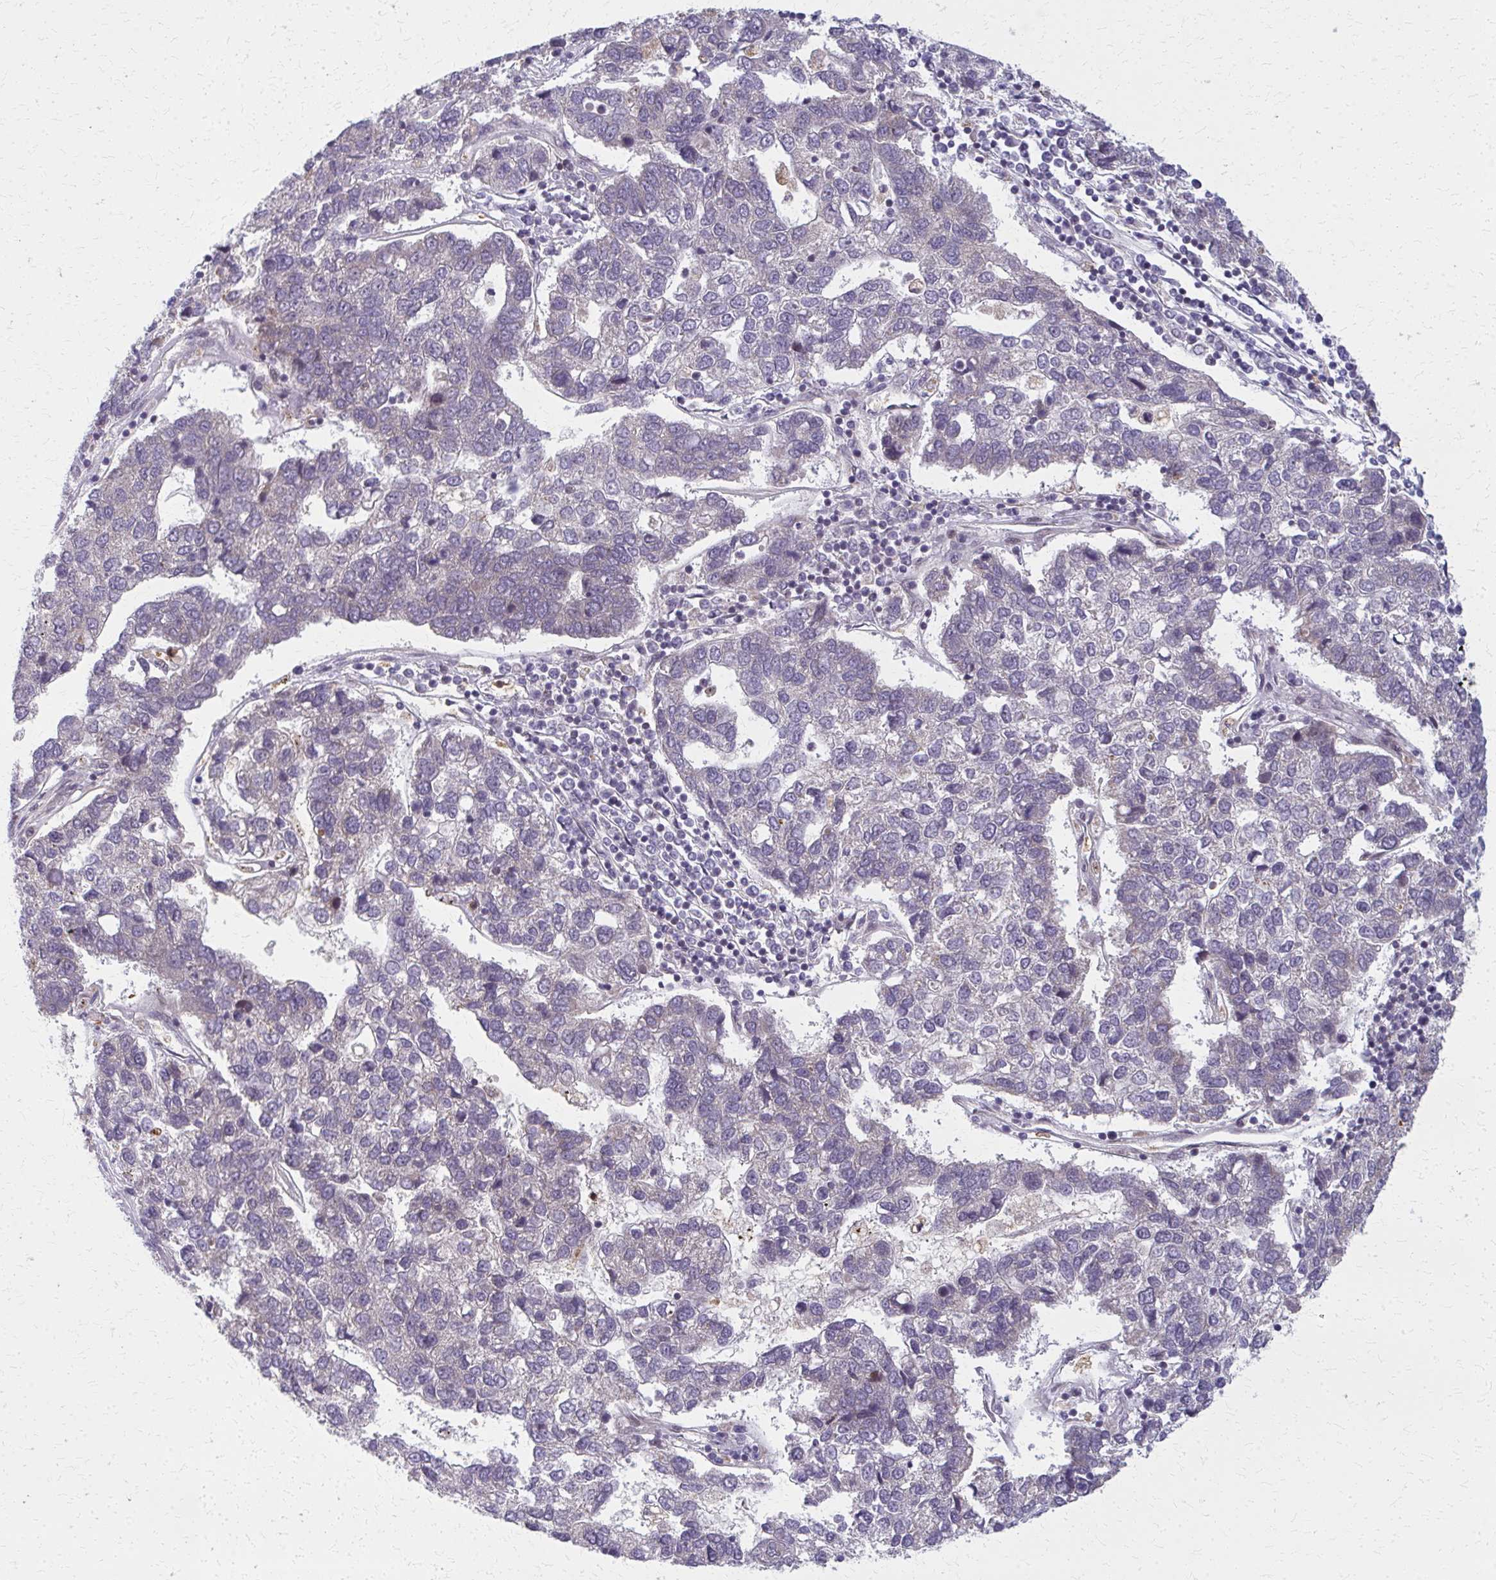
{"staining": {"intensity": "negative", "quantity": "none", "location": "none"}, "tissue": "pancreatic cancer", "cell_type": "Tumor cells", "image_type": "cancer", "snomed": [{"axis": "morphology", "description": "Adenocarcinoma, NOS"}, {"axis": "topography", "description": "Pancreas"}], "caption": "This is a image of IHC staining of pancreatic adenocarcinoma, which shows no staining in tumor cells.", "gene": "MCCC1", "patient": {"sex": "female", "age": 61}}